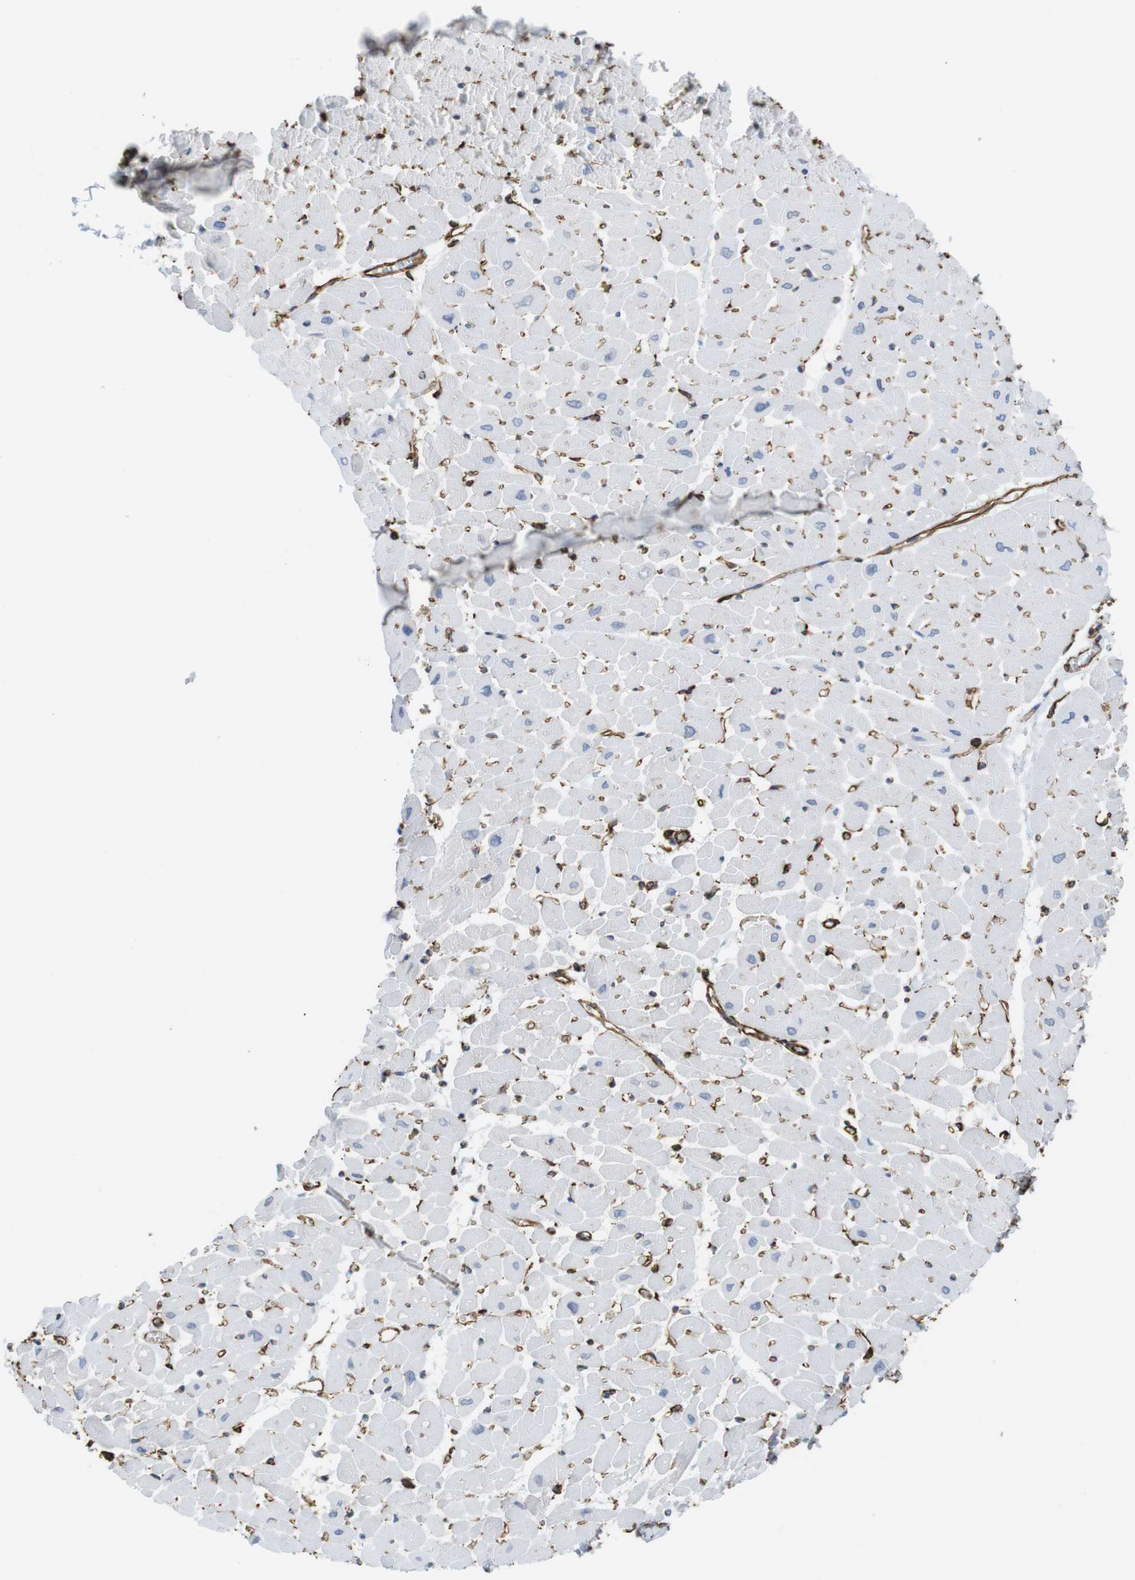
{"staining": {"intensity": "negative", "quantity": "none", "location": "none"}, "tissue": "heart muscle", "cell_type": "Cardiomyocytes", "image_type": "normal", "snomed": [{"axis": "morphology", "description": "Normal tissue, NOS"}, {"axis": "topography", "description": "Heart"}], "caption": "Protein analysis of normal heart muscle demonstrates no significant staining in cardiomyocytes. The staining is performed using DAB (3,3'-diaminobenzidine) brown chromogen with nuclei counter-stained in using hematoxylin.", "gene": "RALGPS1", "patient": {"sex": "male", "age": 45}}